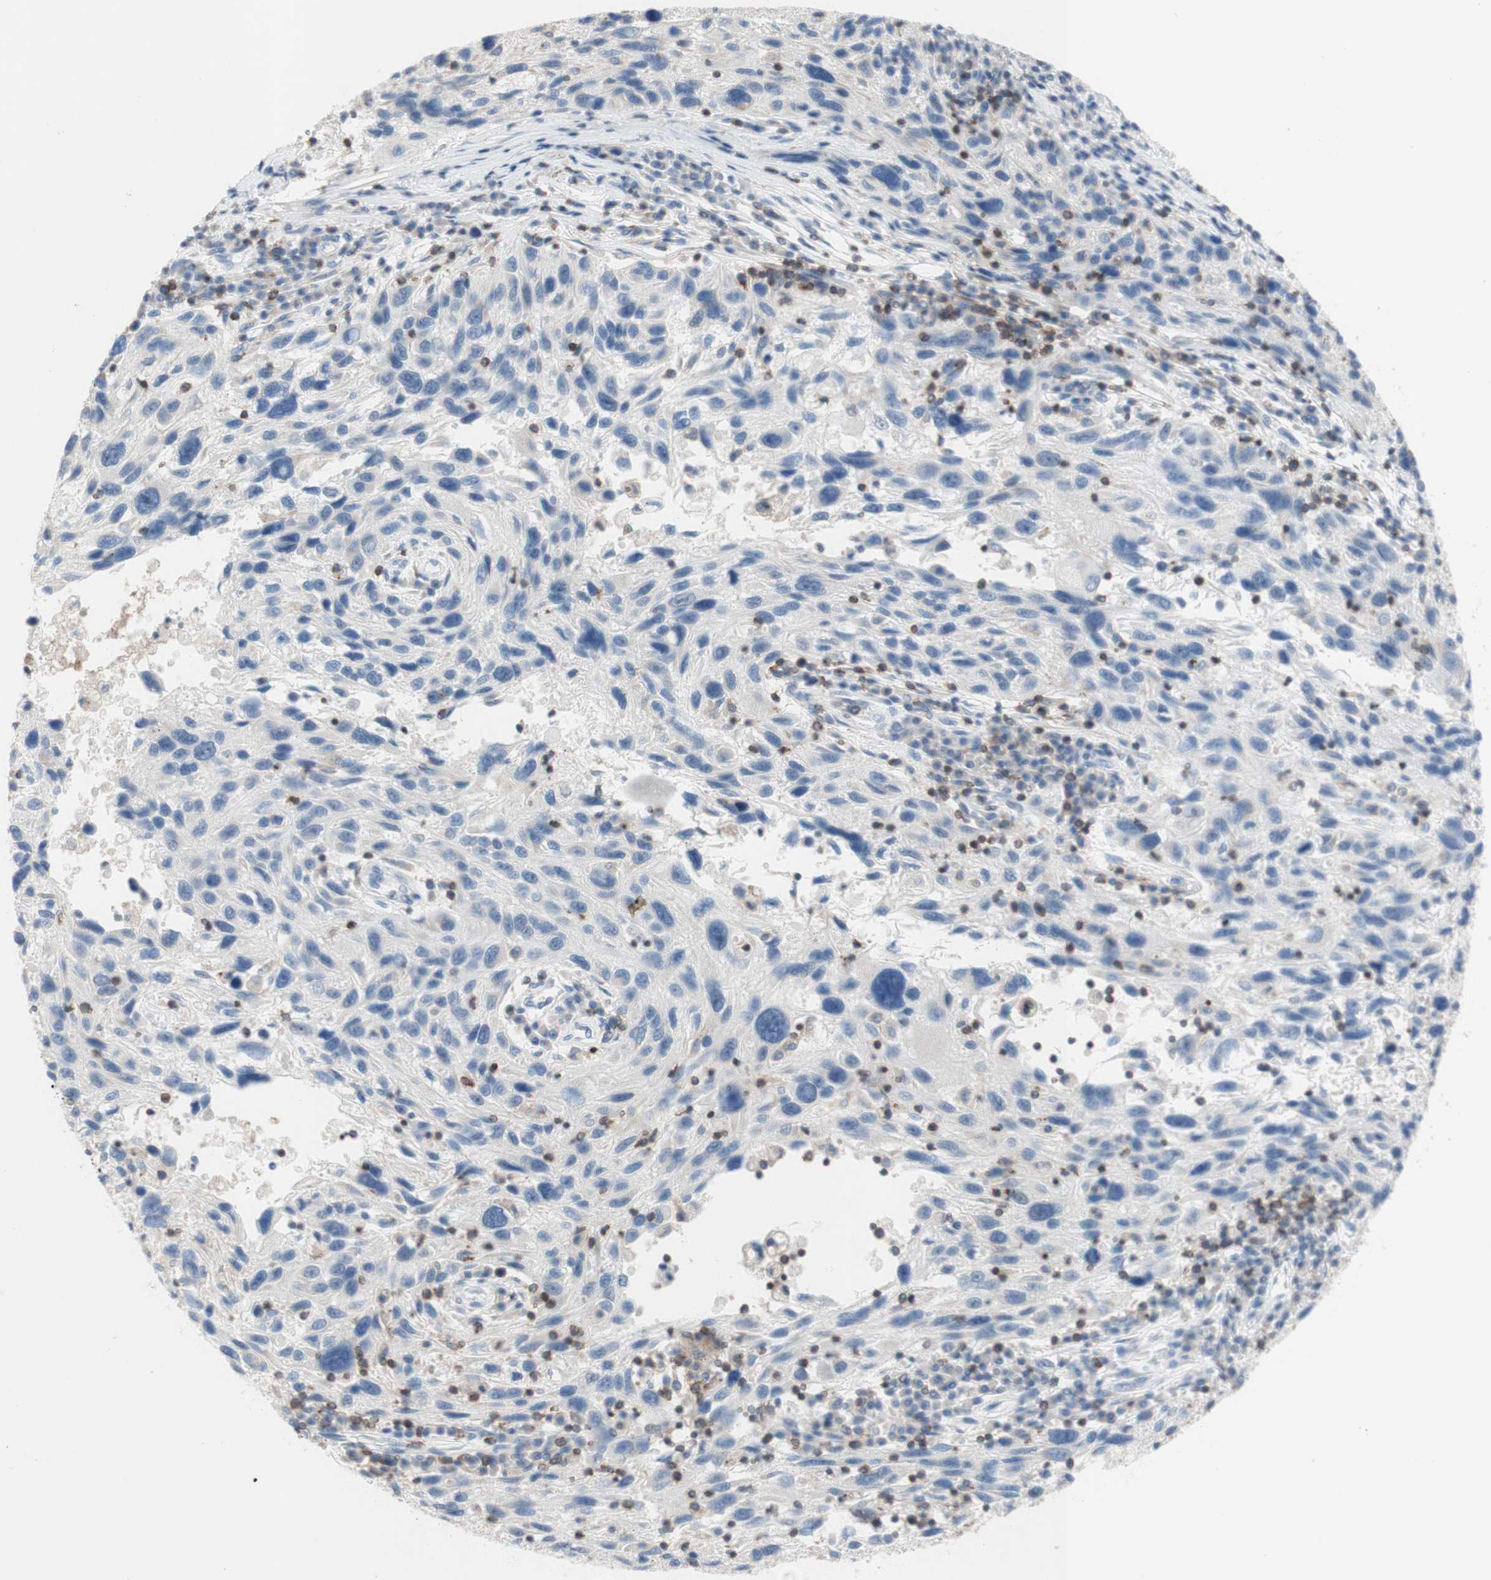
{"staining": {"intensity": "negative", "quantity": "none", "location": "none"}, "tissue": "melanoma", "cell_type": "Tumor cells", "image_type": "cancer", "snomed": [{"axis": "morphology", "description": "Malignant melanoma, NOS"}, {"axis": "topography", "description": "Skin"}], "caption": "High power microscopy image of an immunohistochemistry micrograph of malignant melanoma, revealing no significant staining in tumor cells. (DAB immunohistochemistry (IHC) with hematoxylin counter stain).", "gene": "SPINK6", "patient": {"sex": "male", "age": 53}}